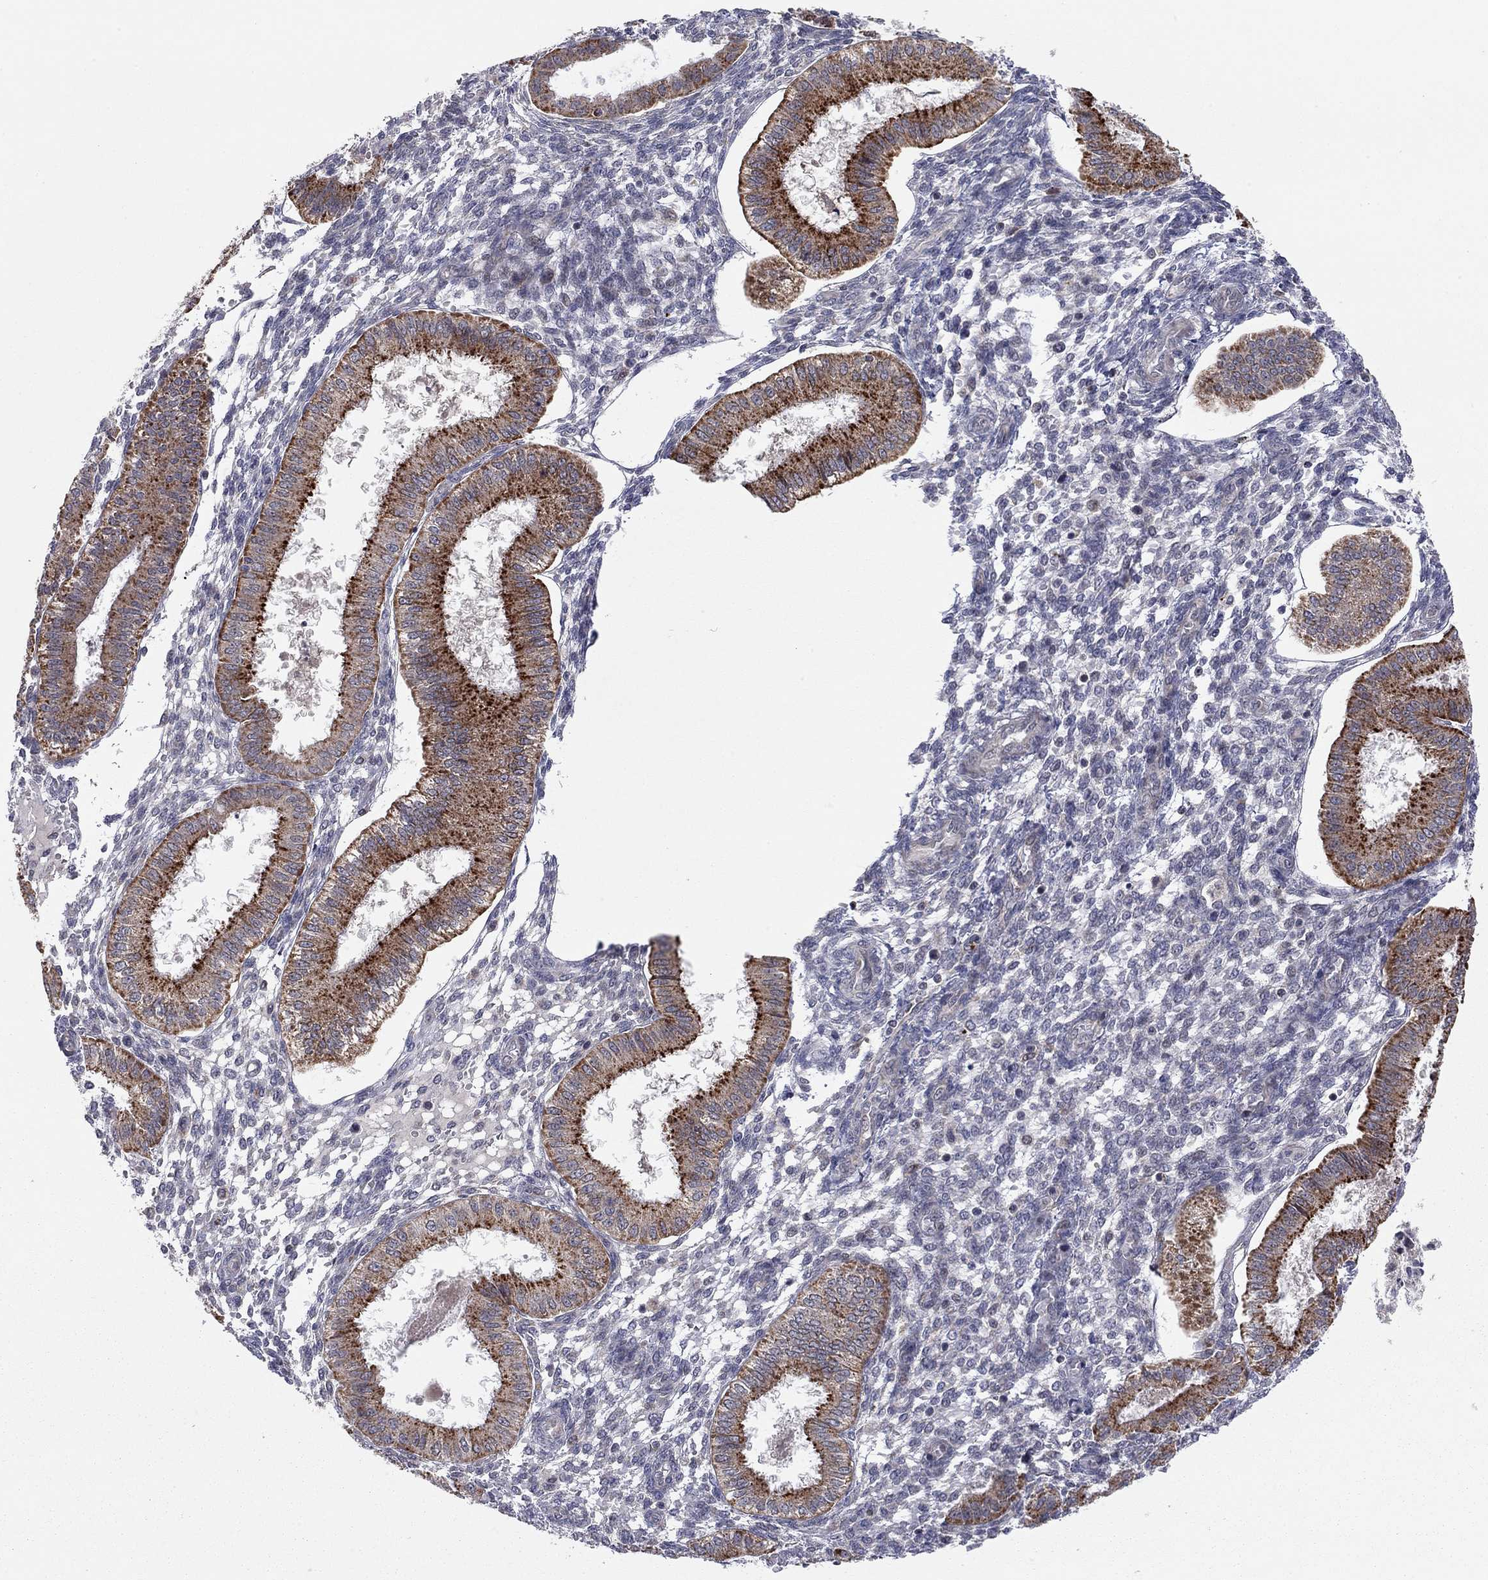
{"staining": {"intensity": "weak", "quantity": "<25%", "location": "cytoplasmic/membranous"}, "tissue": "endometrium", "cell_type": "Cells in endometrial stroma", "image_type": "normal", "snomed": [{"axis": "morphology", "description": "Normal tissue, NOS"}, {"axis": "topography", "description": "Endometrium"}], "caption": "Photomicrograph shows no significant protein positivity in cells in endometrial stroma of benign endometrium.", "gene": "IDS", "patient": {"sex": "female", "age": 43}}